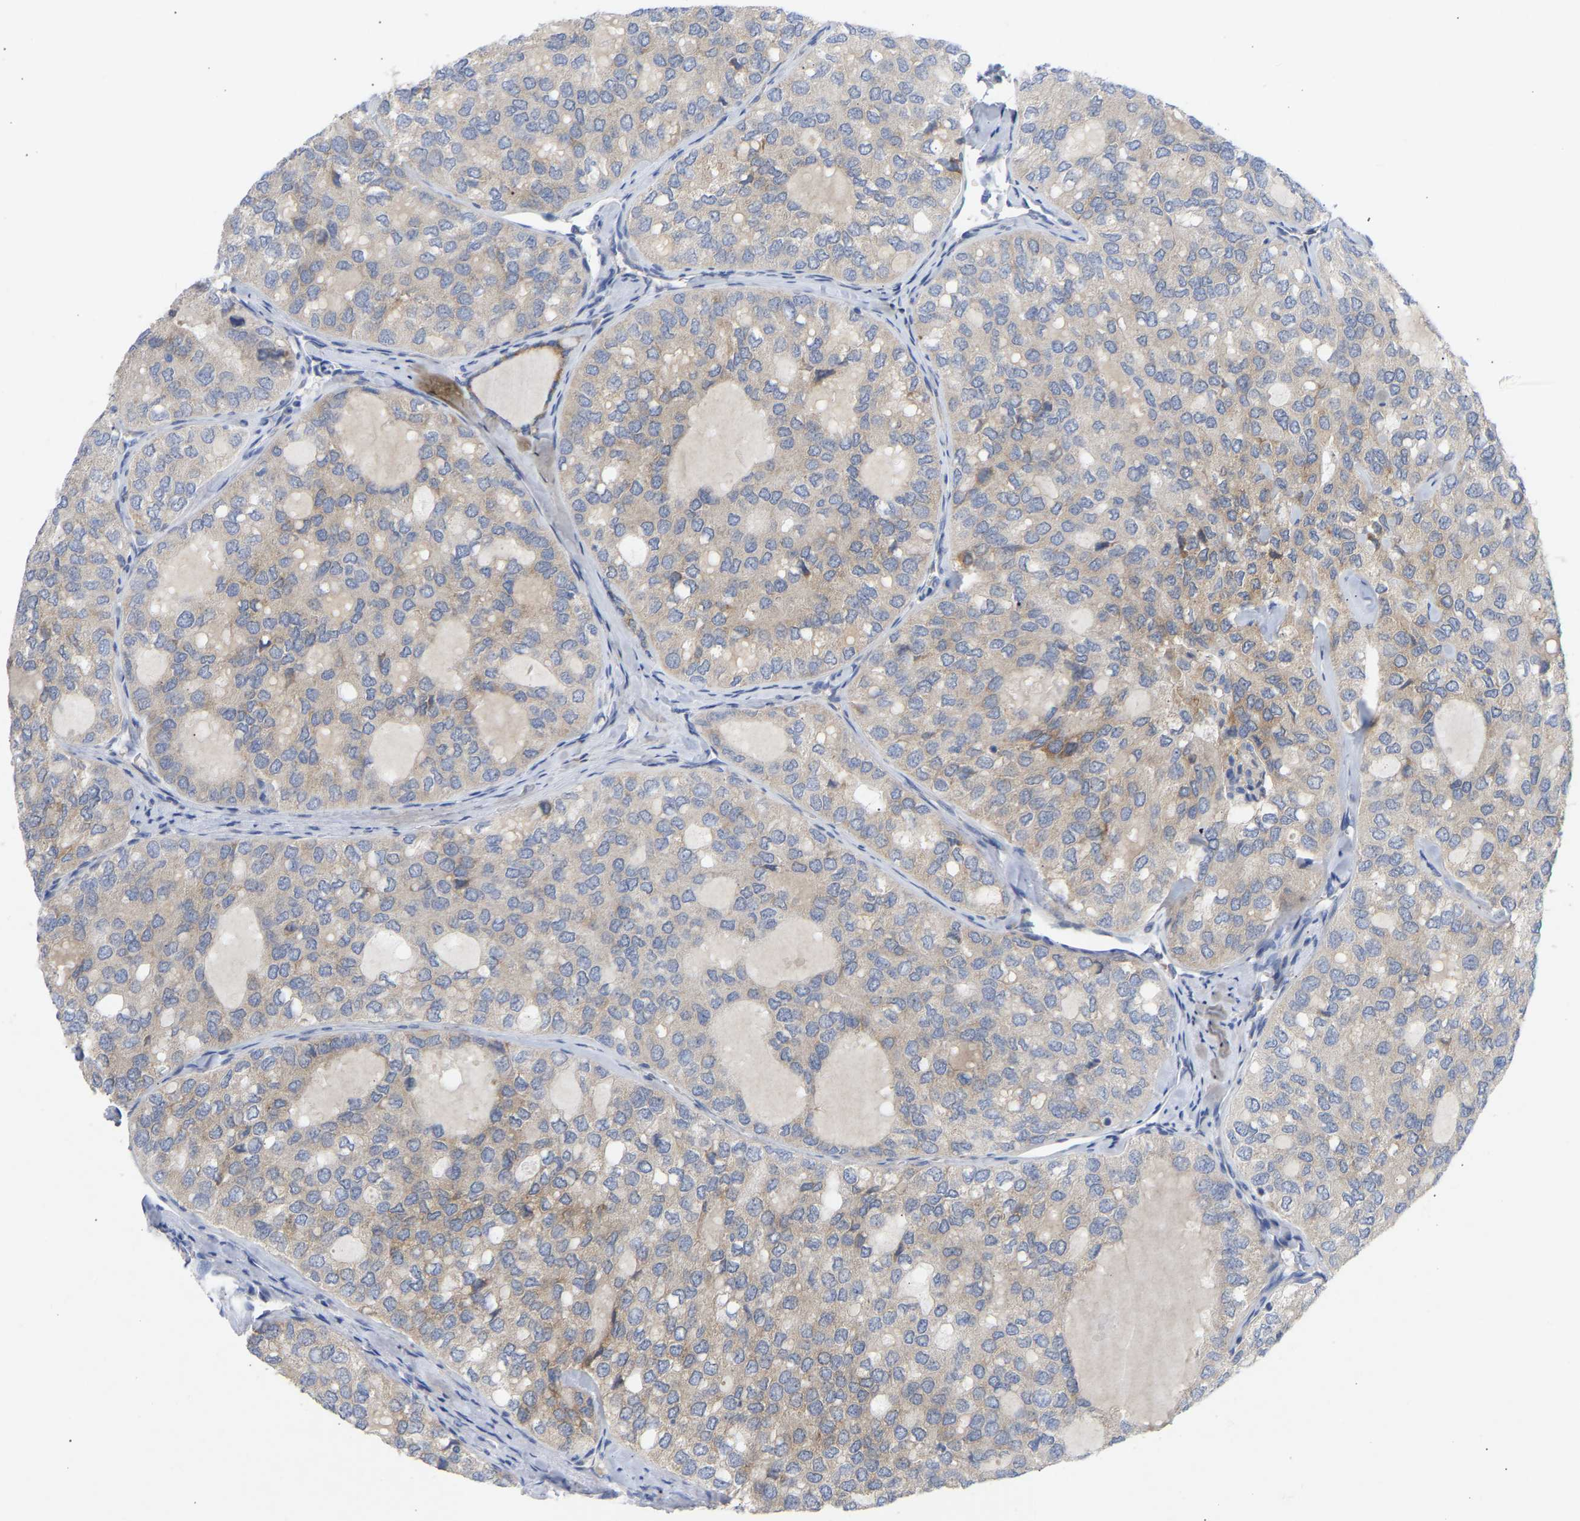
{"staining": {"intensity": "weak", "quantity": "25%-75%", "location": "cytoplasmic/membranous"}, "tissue": "thyroid cancer", "cell_type": "Tumor cells", "image_type": "cancer", "snomed": [{"axis": "morphology", "description": "Follicular adenoma carcinoma, NOS"}, {"axis": "topography", "description": "Thyroid gland"}], "caption": "Thyroid cancer (follicular adenoma carcinoma) stained with a protein marker exhibits weak staining in tumor cells.", "gene": "SELENOM", "patient": {"sex": "male", "age": 75}}